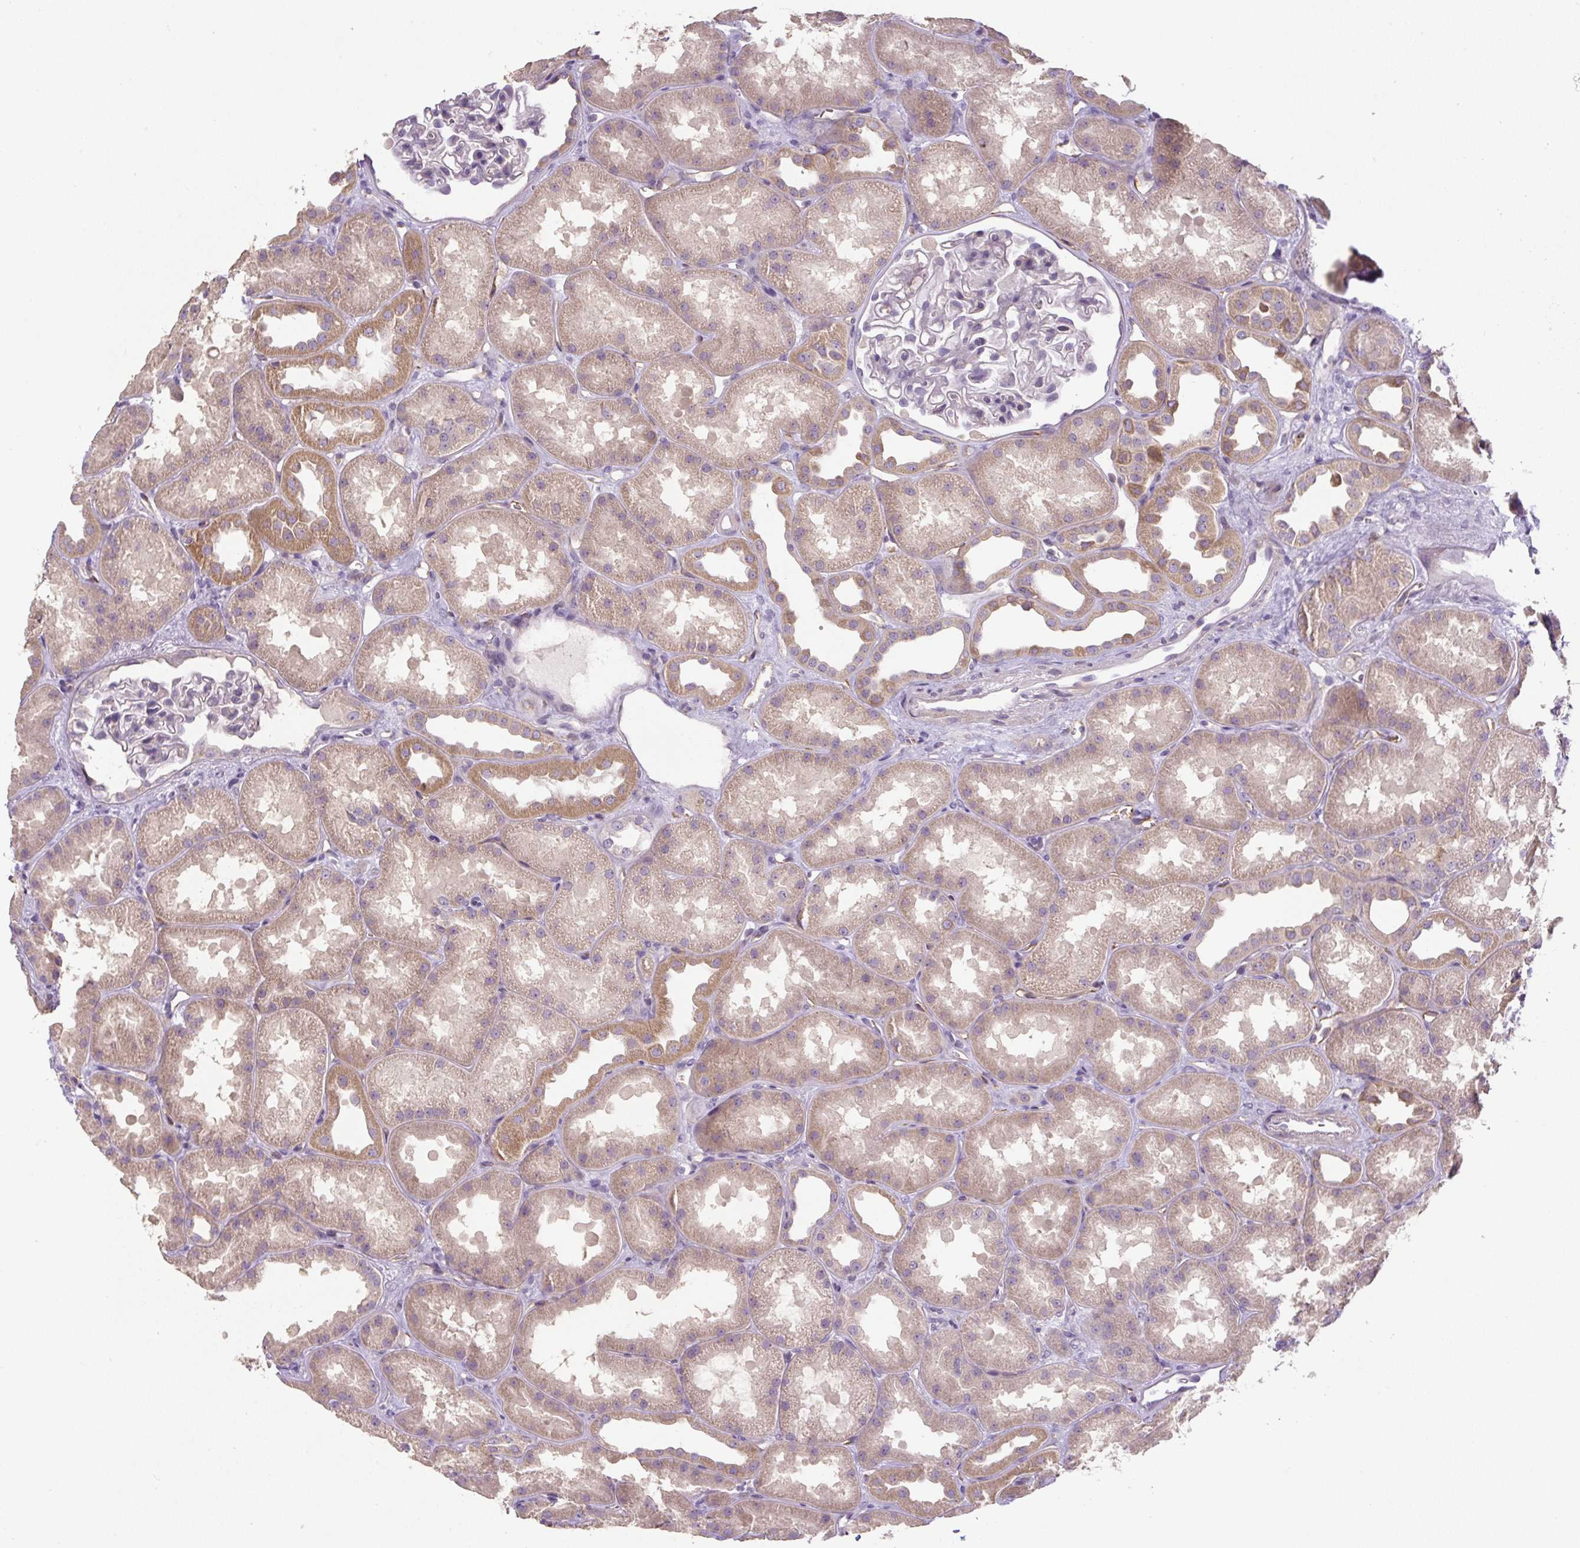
{"staining": {"intensity": "negative", "quantity": "none", "location": "none"}, "tissue": "kidney", "cell_type": "Cells in glomeruli", "image_type": "normal", "snomed": [{"axis": "morphology", "description": "Normal tissue, NOS"}, {"axis": "topography", "description": "Kidney"}], "caption": "Cells in glomeruli show no significant protein staining in normal kidney. Brightfield microscopy of immunohistochemistry stained with DAB (brown) and hematoxylin (blue), captured at high magnification.", "gene": "UBL3", "patient": {"sex": "male", "age": 61}}